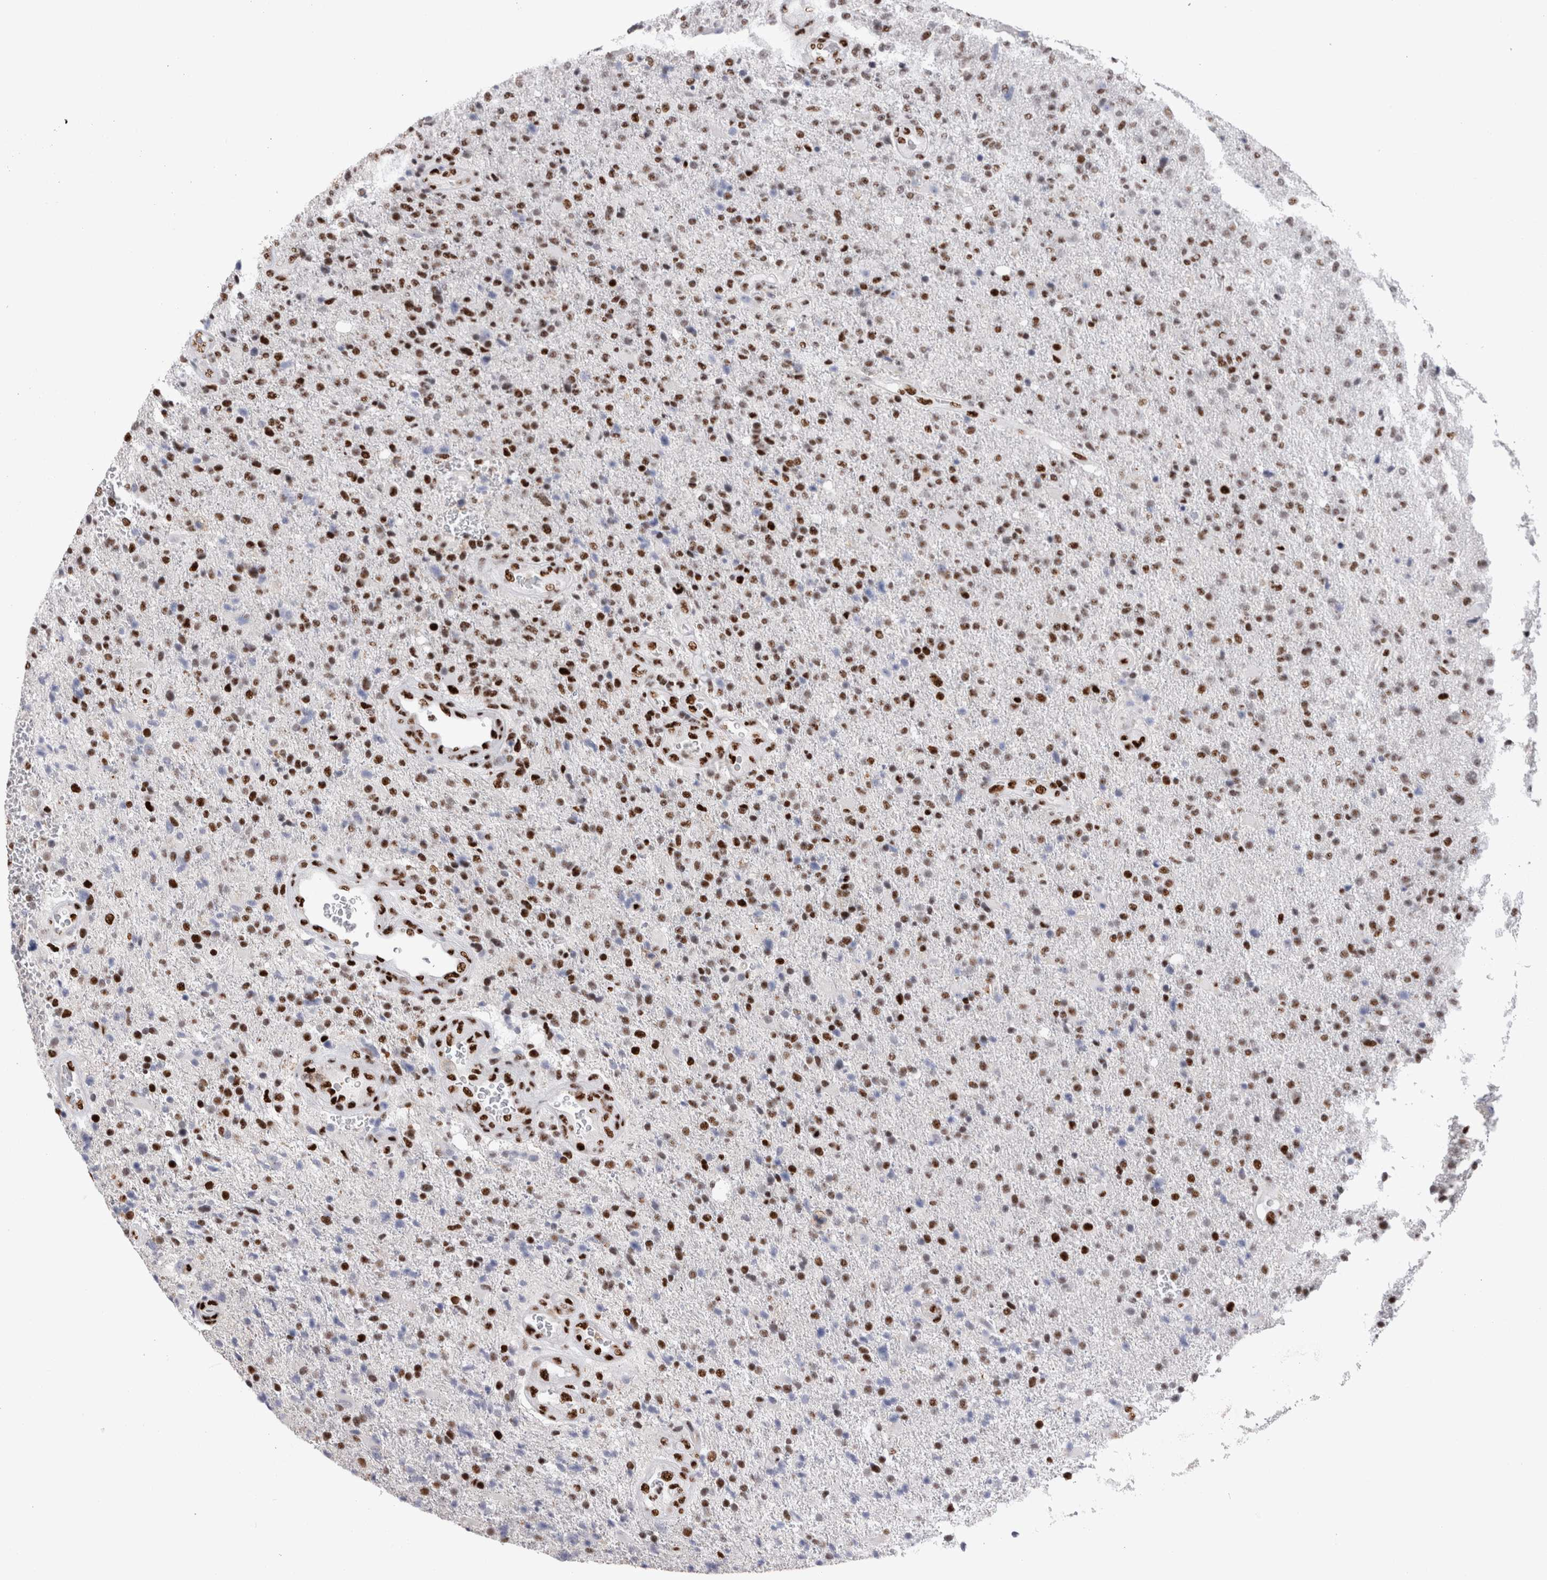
{"staining": {"intensity": "strong", "quantity": ">75%", "location": "nuclear"}, "tissue": "glioma", "cell_type": "Tumor cells", "image_type": "cancer", "snomed": [{"axis": "morphology", "description": "Glioma, malignant, High grade"}, {"axis": "topography", "description": "Brain"}], "caption": "Protein expression by IHC demonstrates strong nuclear positivity in about >75% of tumor cells in malignant high-grade glioma.", "gene": "RBM6", "patient": {"sex": "male", "age": 72}}